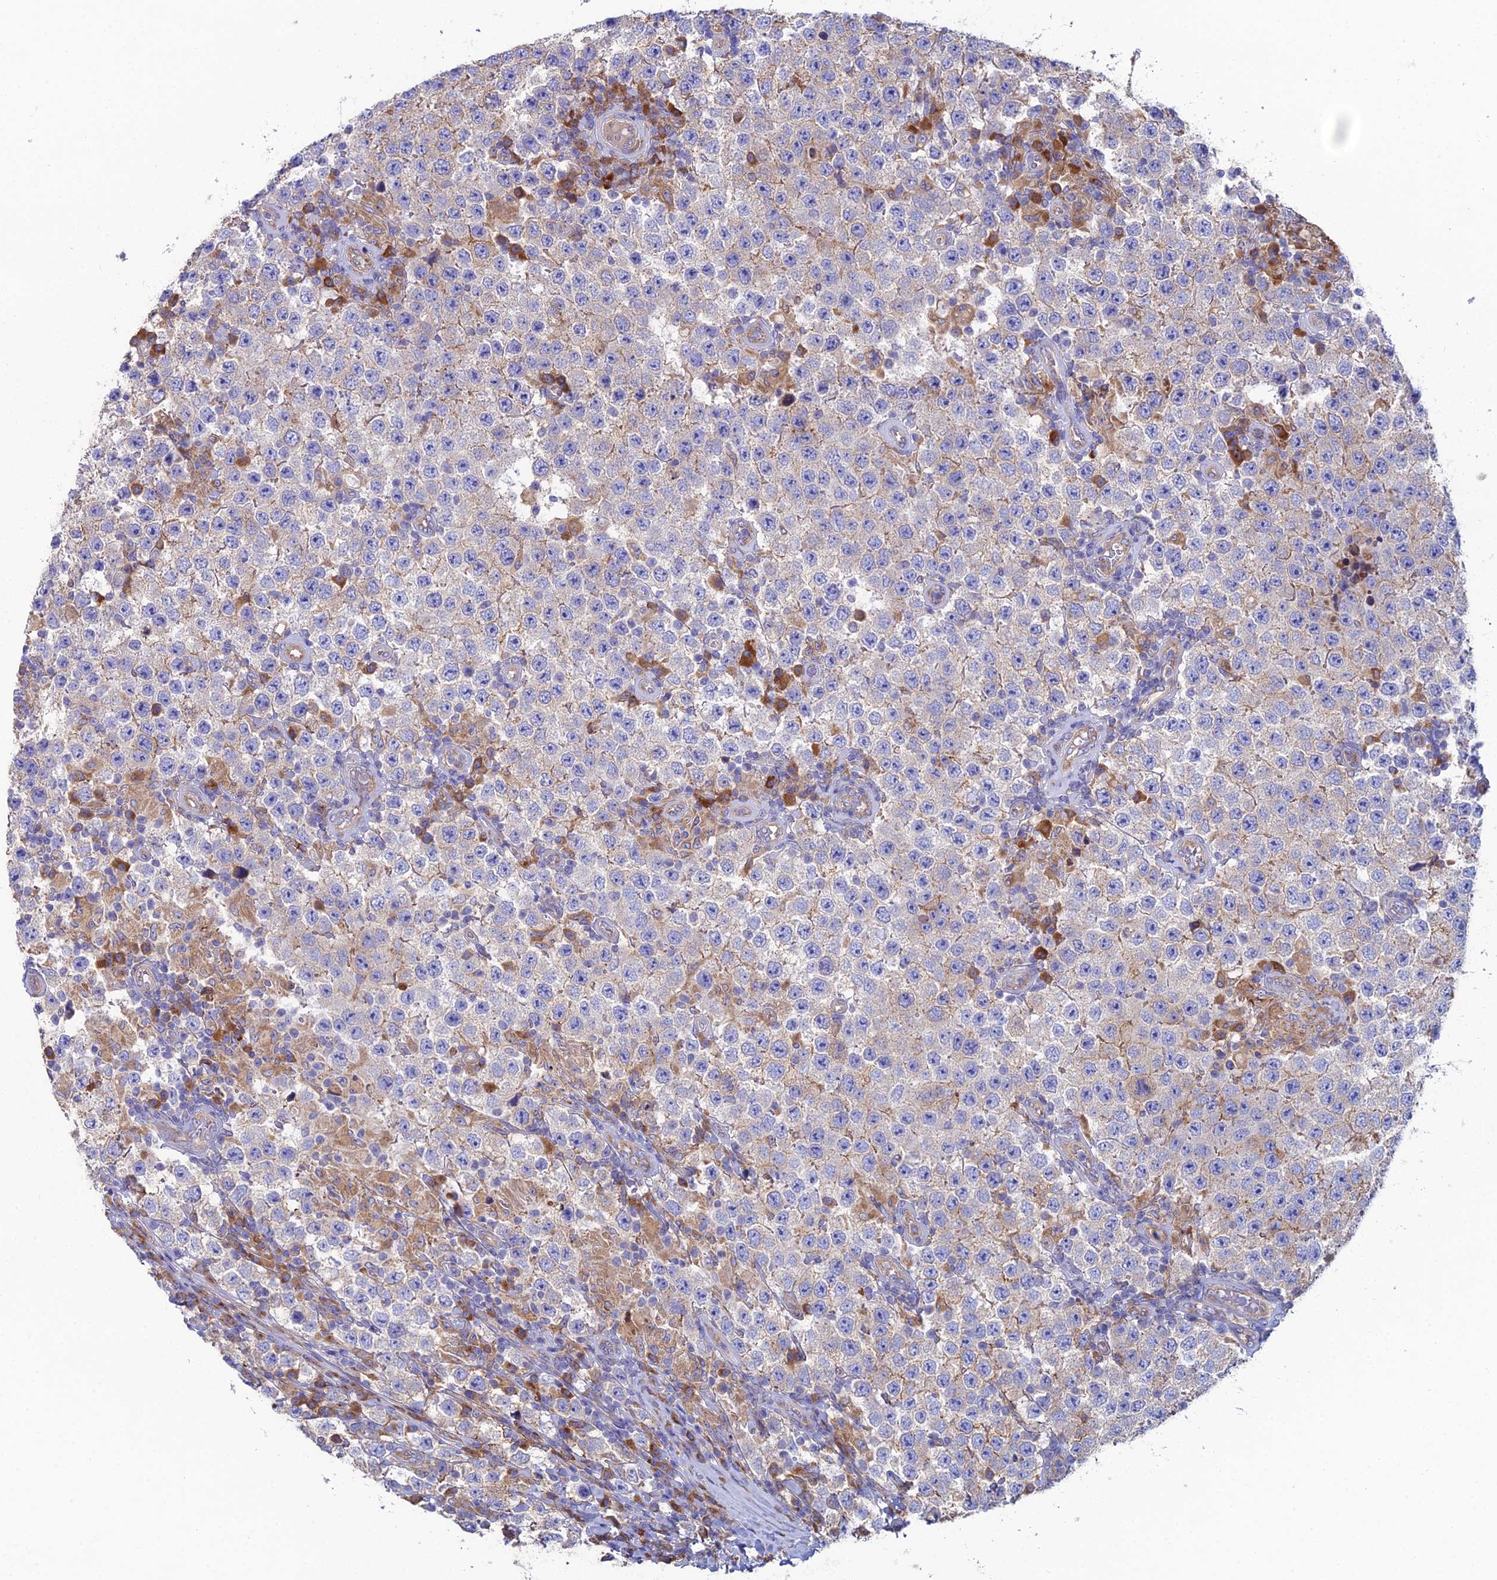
{"staining": {"intensity": "negative", "quantity": "none", "location": "none"}, "tissue": "testis cancer", "cell_type": "Tumor cells", "image_type": "cancer", "snomed": [{"axis": "morphology", "description": "Normal tissue, NOS"}, {"axis": "morphology", "description": "Urothelial carcinoma, High grade"}, {"axis": "morphology", "description": "Seminoma, NOS"}, {"axis": "morphology", "description": "Carcinoma, Embryonal, NOS"}, {"axis": "topography", "description": "Urinary bladder"}, {"axis": "topography", "description": "Testis"}], "caption": "Embryonal carcinoma (testis) was stained to show a protein in brown. There is no significant expression in tumor cells.", "gene": "CLCN3", "patient": {"sex": "male", "age": 41}}